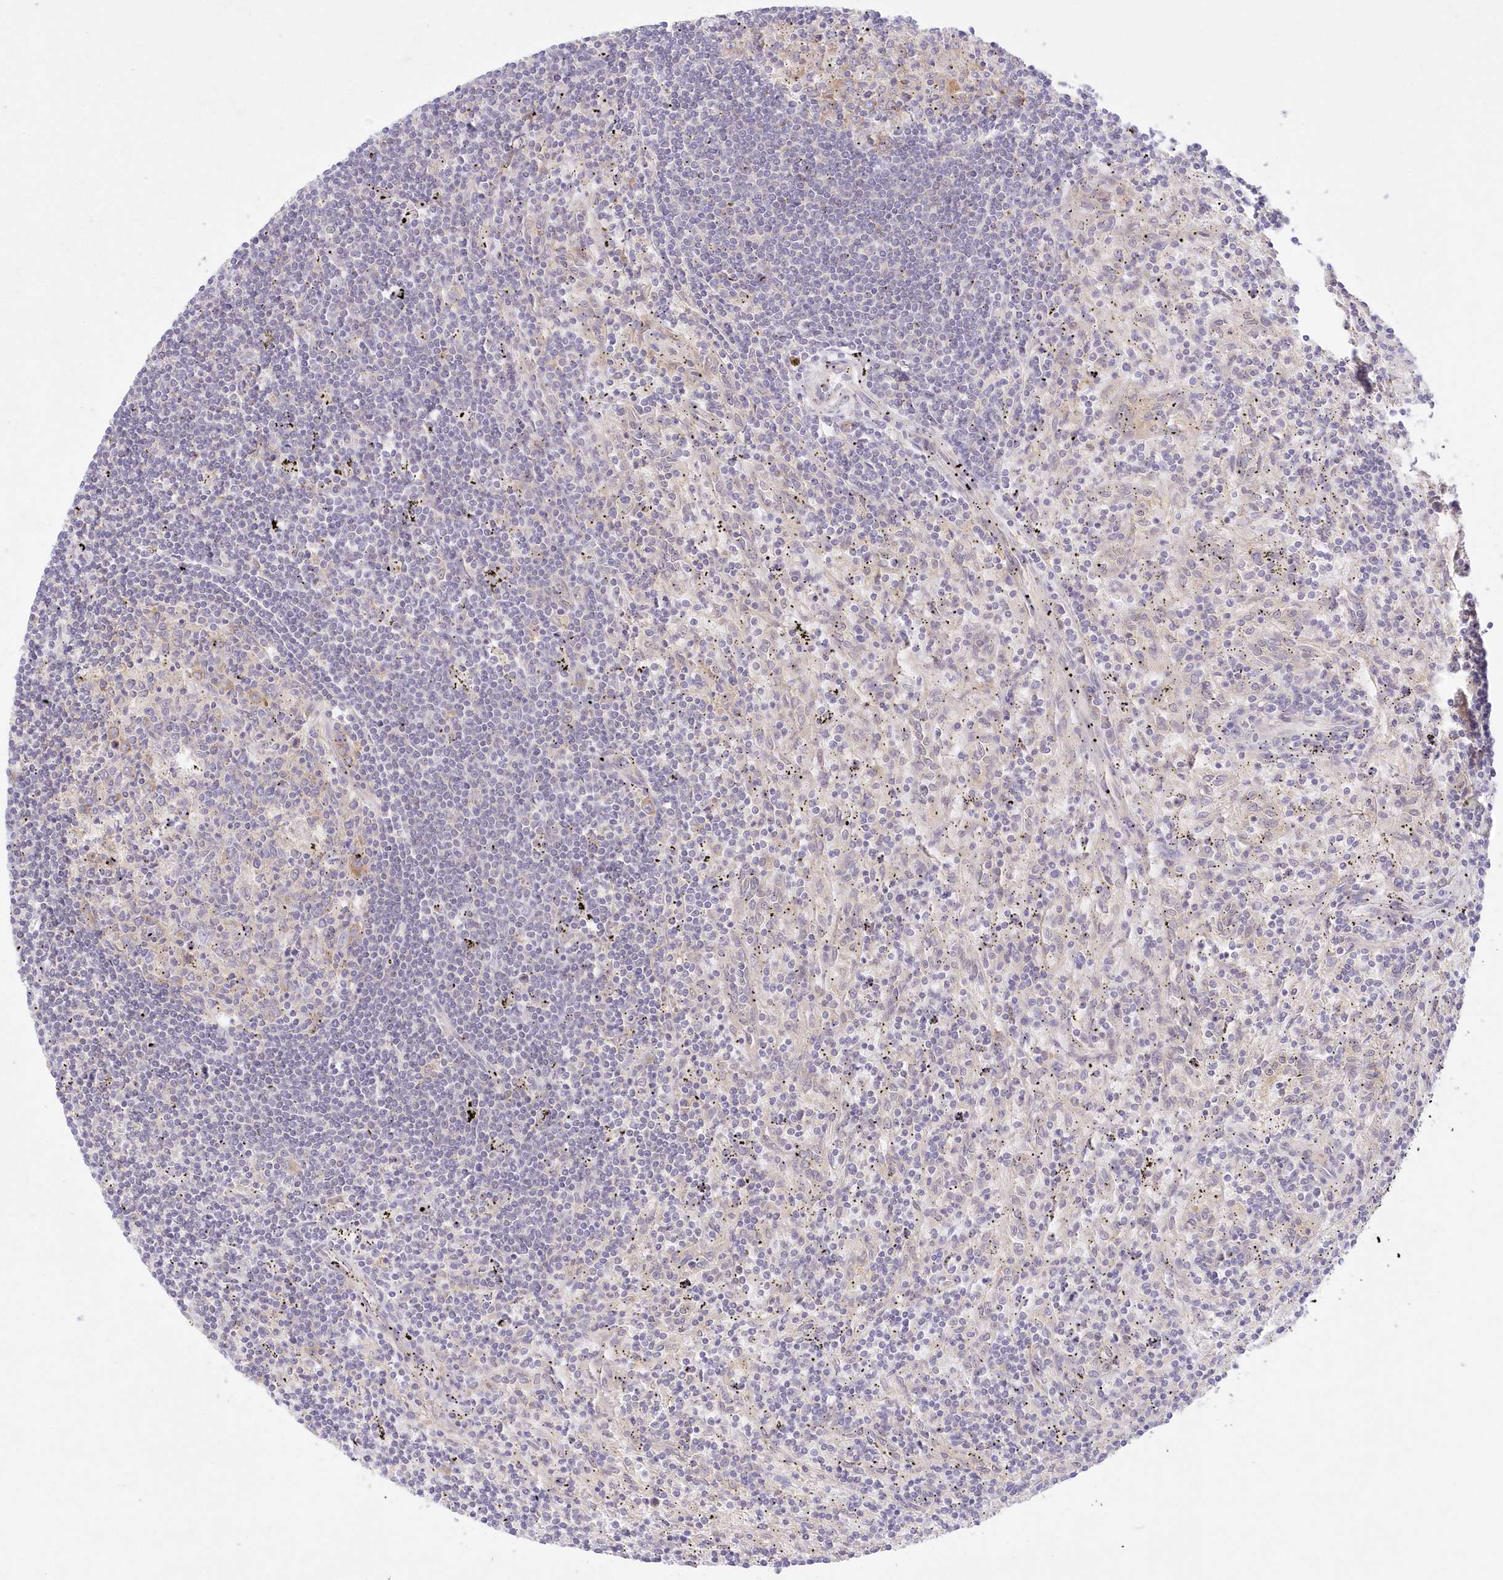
{"staining": {"intensity": "negative", "quantity": "none", "location": "none"}, "tissue": "lymphoma", "cell_type": "Tumor cells", "image_type": "cancer", "snomed": [{"axis": "morphology", "description": "Malignant lymphoma, non-Hodgkin's type, Low grade"}, {"axis": "topography", "description": "Spleen"}], "caption": "The photomicrograph reveals no significant expression in tumor cells of malignant lymphoma, non-Hodgkin's type (low-grade). (DAB (3,3'-diaminobenzidine) immunohistochemistry (IHC), high magnification).", "gene": "RNPEP", "patient": {"sex": "male", "age": 76}}